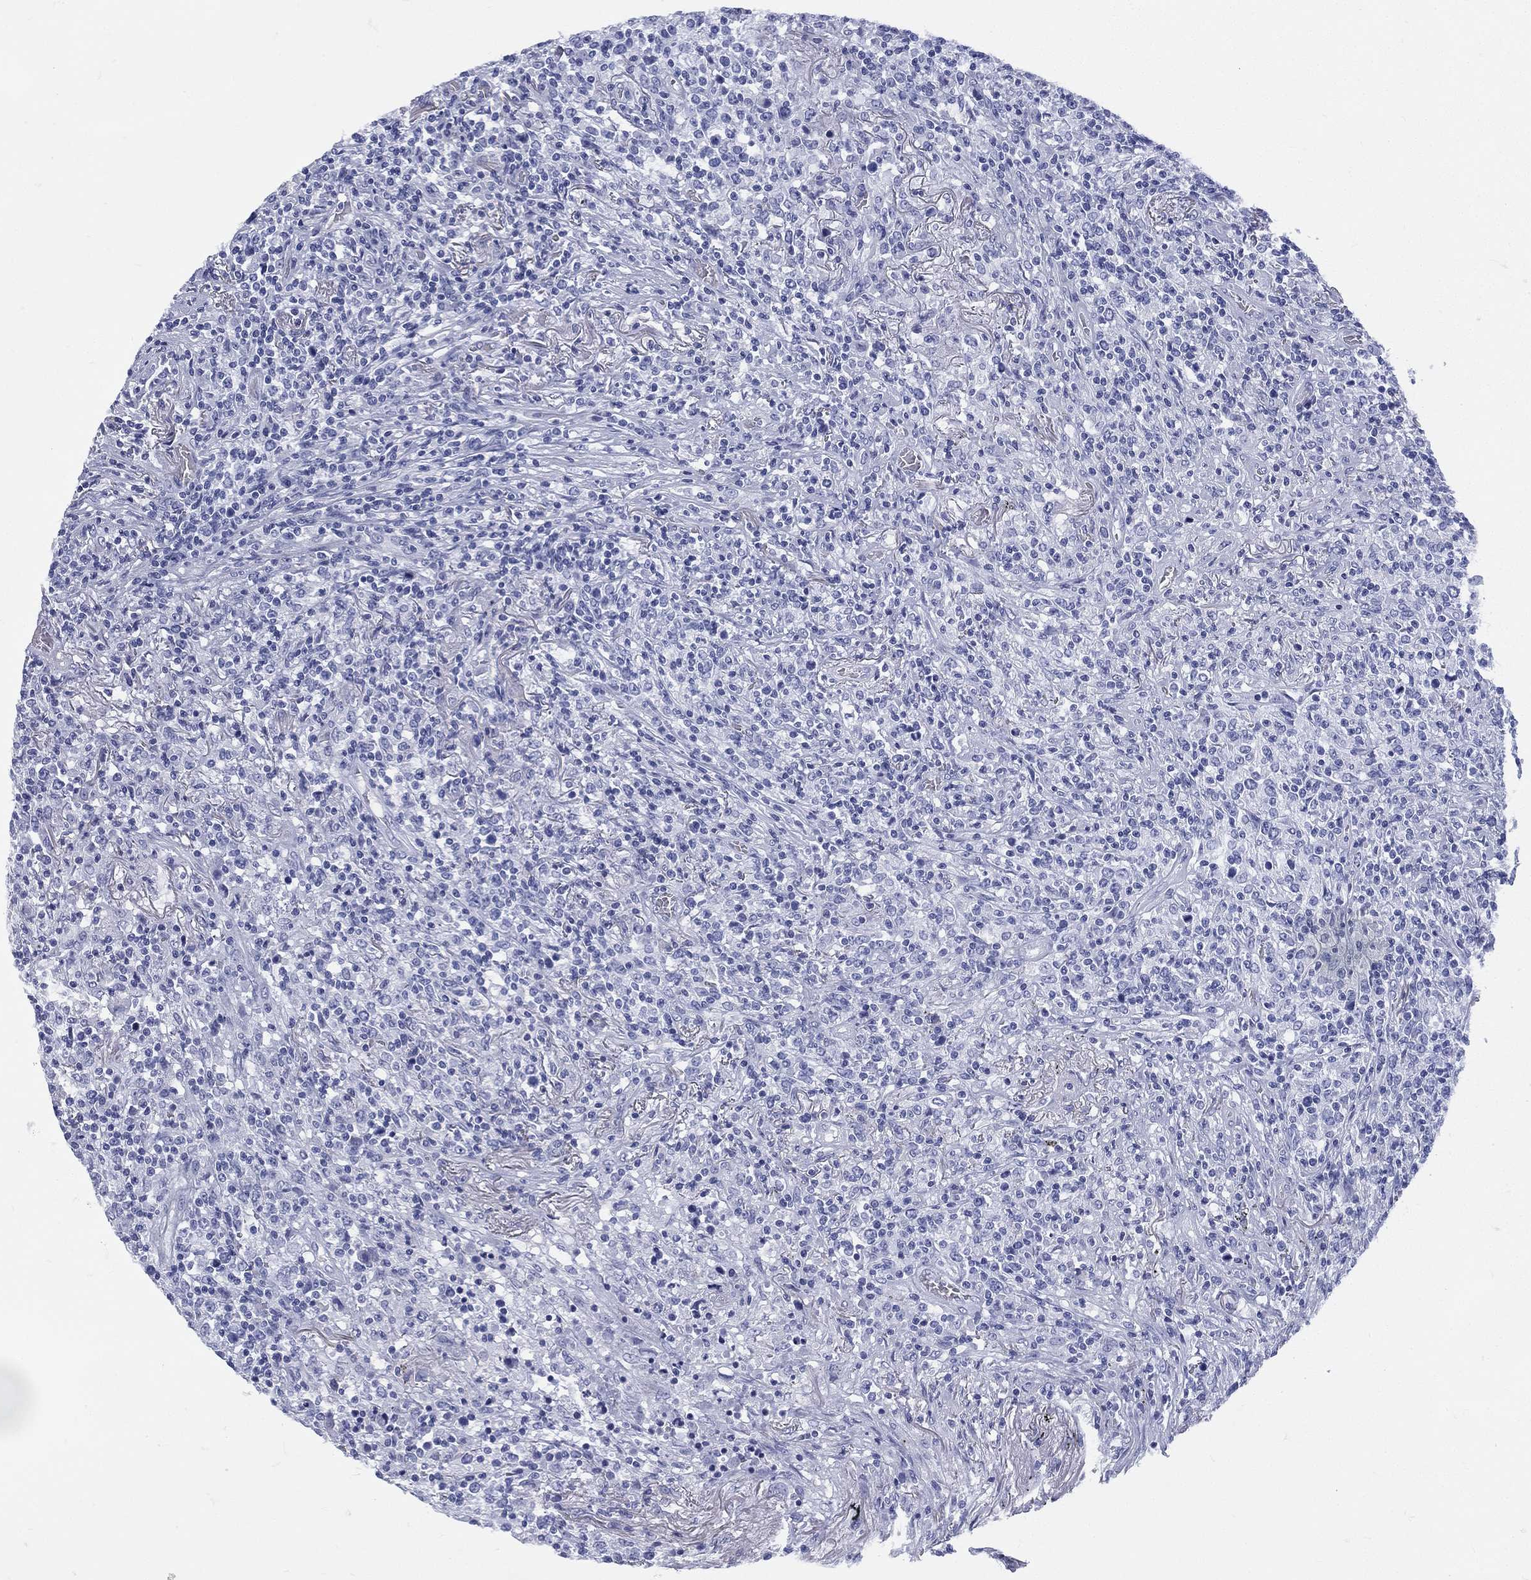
{"staining": {"intensity": "negative", "quantity": "none", "location": "none"}, "tissue": "lymphoma", "cell_type": "Tumor cells", "image_type": "cancer", "snomed": [{"axis": "morphology", "description": "Malignant lymphoma, non-Hodgkin's type, High grade"}, {"axis": "topography", "description": "Lung"}], "caption": "Image shows no significant protein positivity in tumor cells of lymphoma.", "gene": "ETNPPL", "patient": {"sex": "male", "age": 79}}